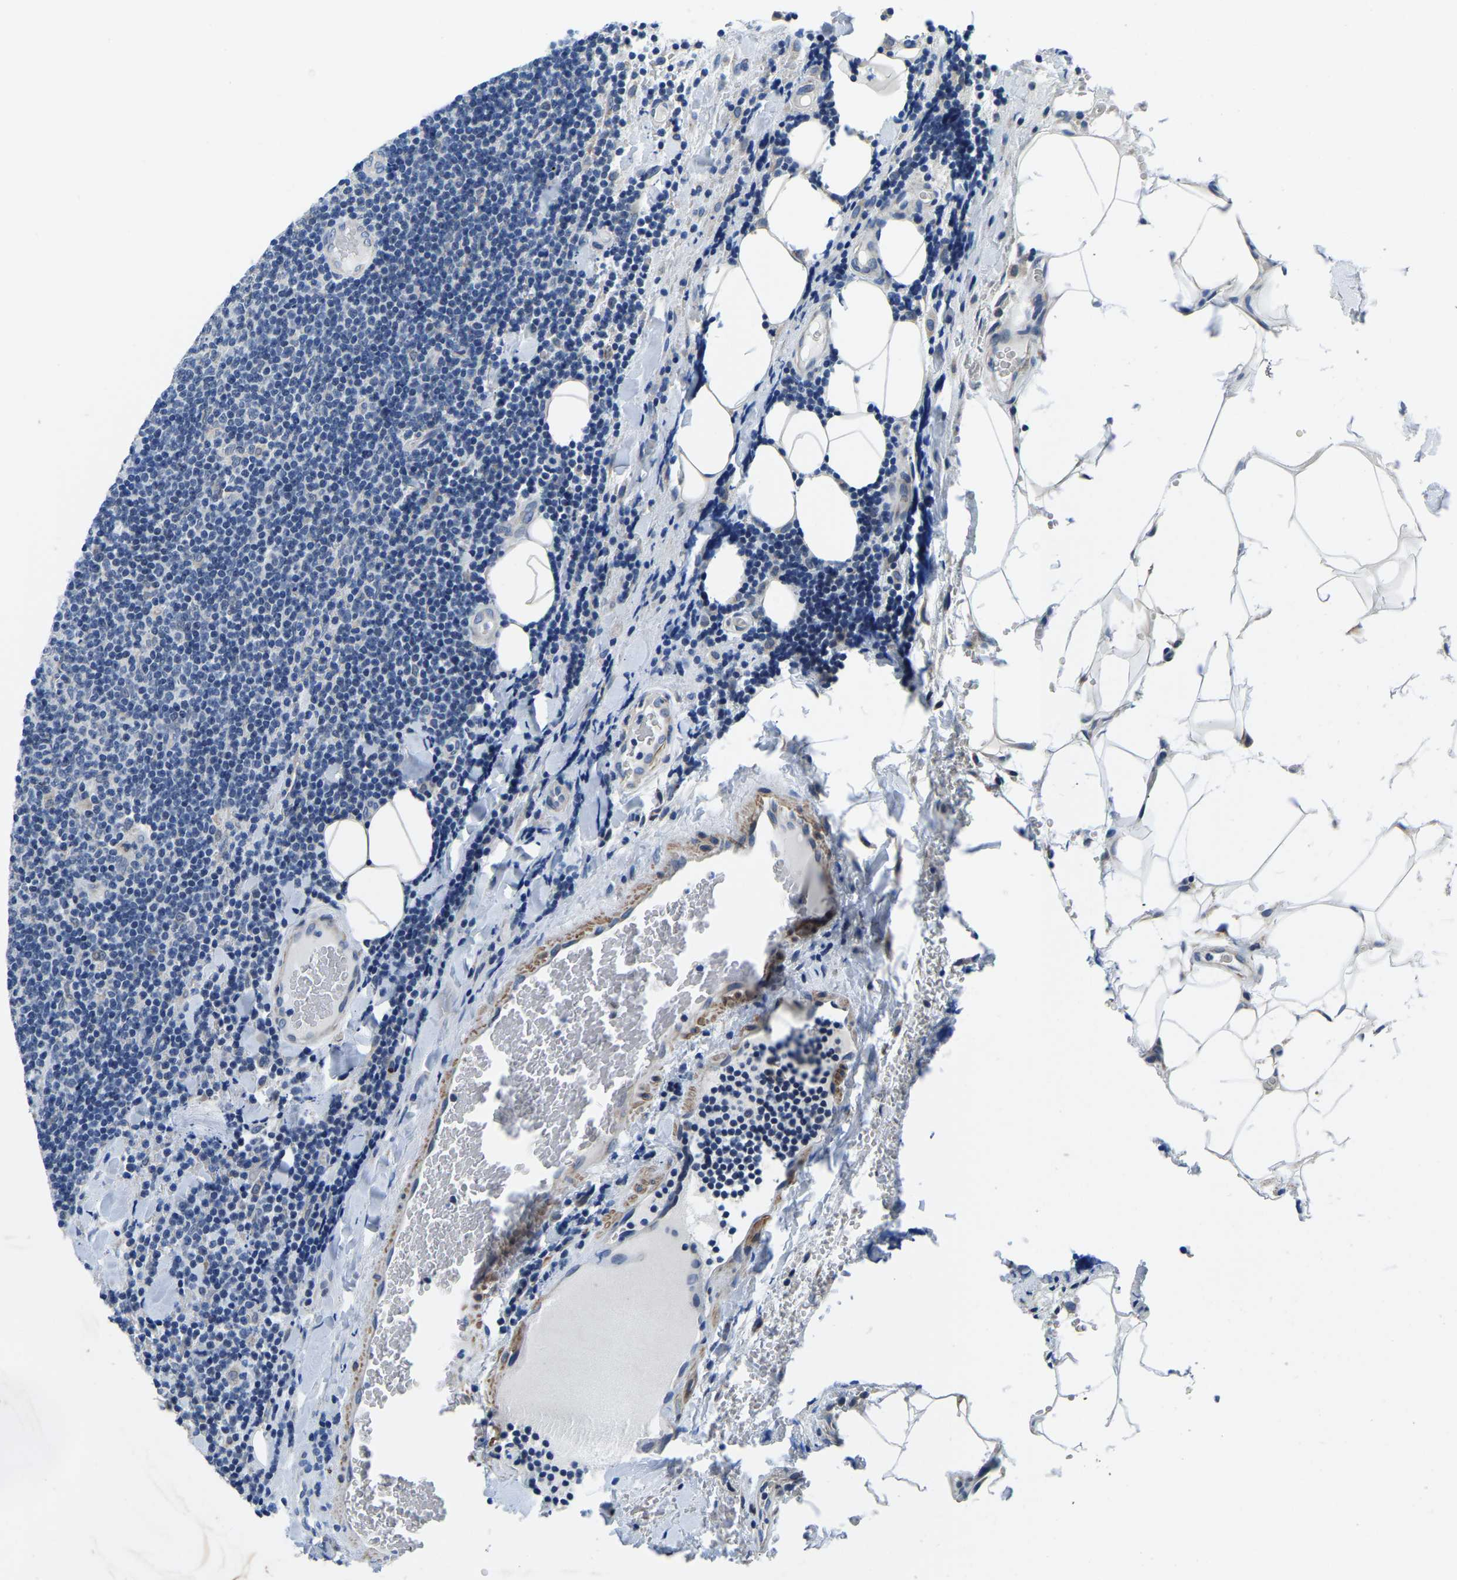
{"staining": {"intensity": "negative", "quantity": "none", "location": "none"}, "tissue": "lymphoma", "cell_type": "Tumor cells", "image_type": "cancer", "snomed": [{"axis": "morphology", "description": "Malignant lymphoma, non-Hodgkin's type, Low grade"}, {"axis": "topography", "description": "Lymph node"}], "caption": "IHC photomicrograph of neoplastic tissue: human low-grade malignant lymphoma, non-Hodgkin's type stained with DAB (3,3'-diaminobenzidine) reveals no significant protein positivity in tumor cells. The staining is performed using DAB brown chromogen with nuclei counter-stained in using hematoxylin.", "gene": "LIAS", "patient": {"sex": "male", "age": 66}}